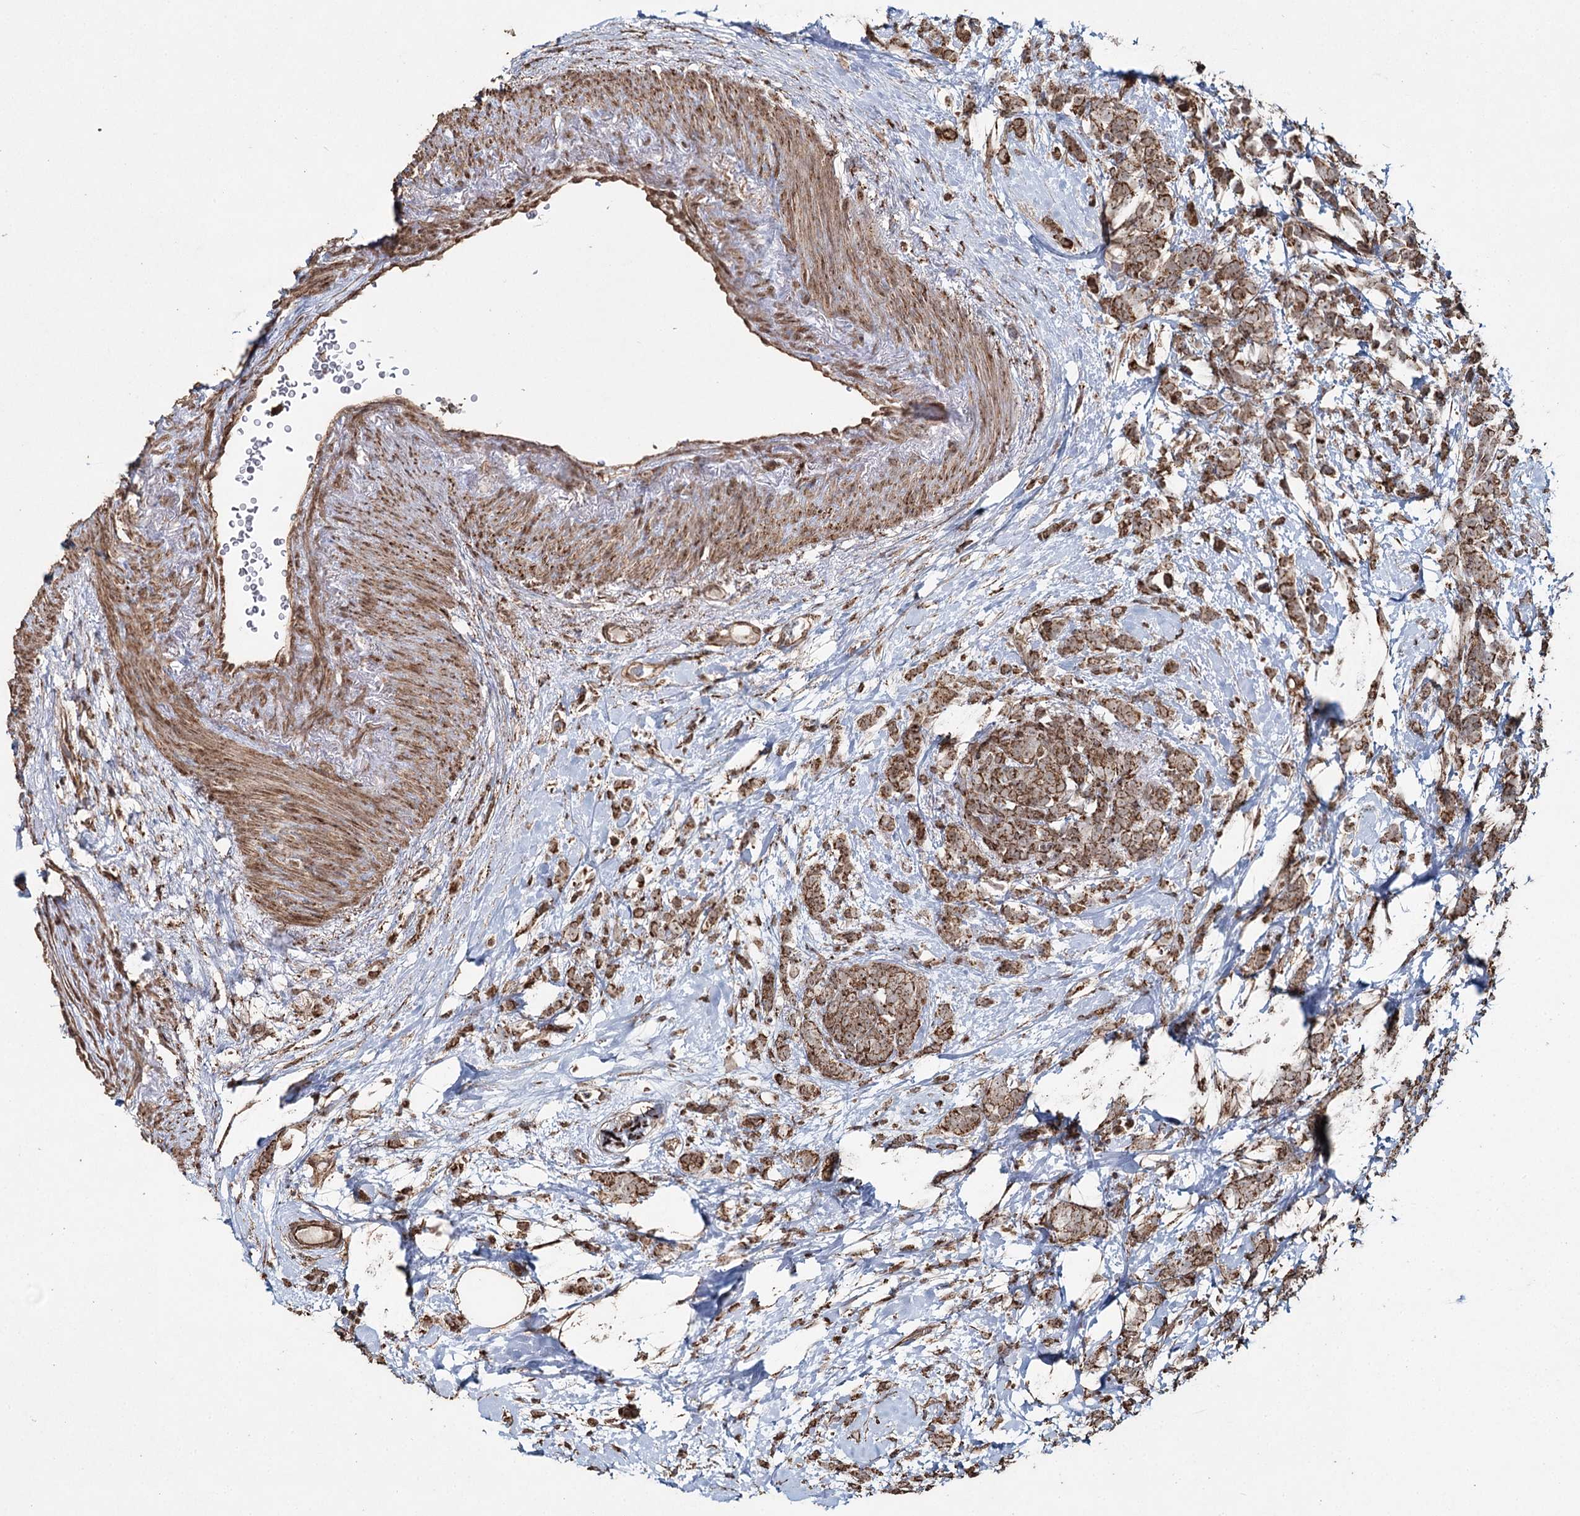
{"staining": {"intensity": "moderate", "quantity": ">75%", "location": "cytoplasmic/membranous"}, "tissue": "breast cancer", "cell_type": "Tumor cells", "image_type": "cancer", "snomed": [{"axis": "morphology", "description": "Lobular carcinoma"}, {"axis": "topography", "description": "Breast"}], "caption": "IHC image of breast lobular carcinoma stained for a protein (brown), which displays medium levels of moderate cytoplasmic/membranous positivity in approximately >75% of tumor cells.", "gene": "SLF2", "patient": {"sex": "female", "age": 58}}